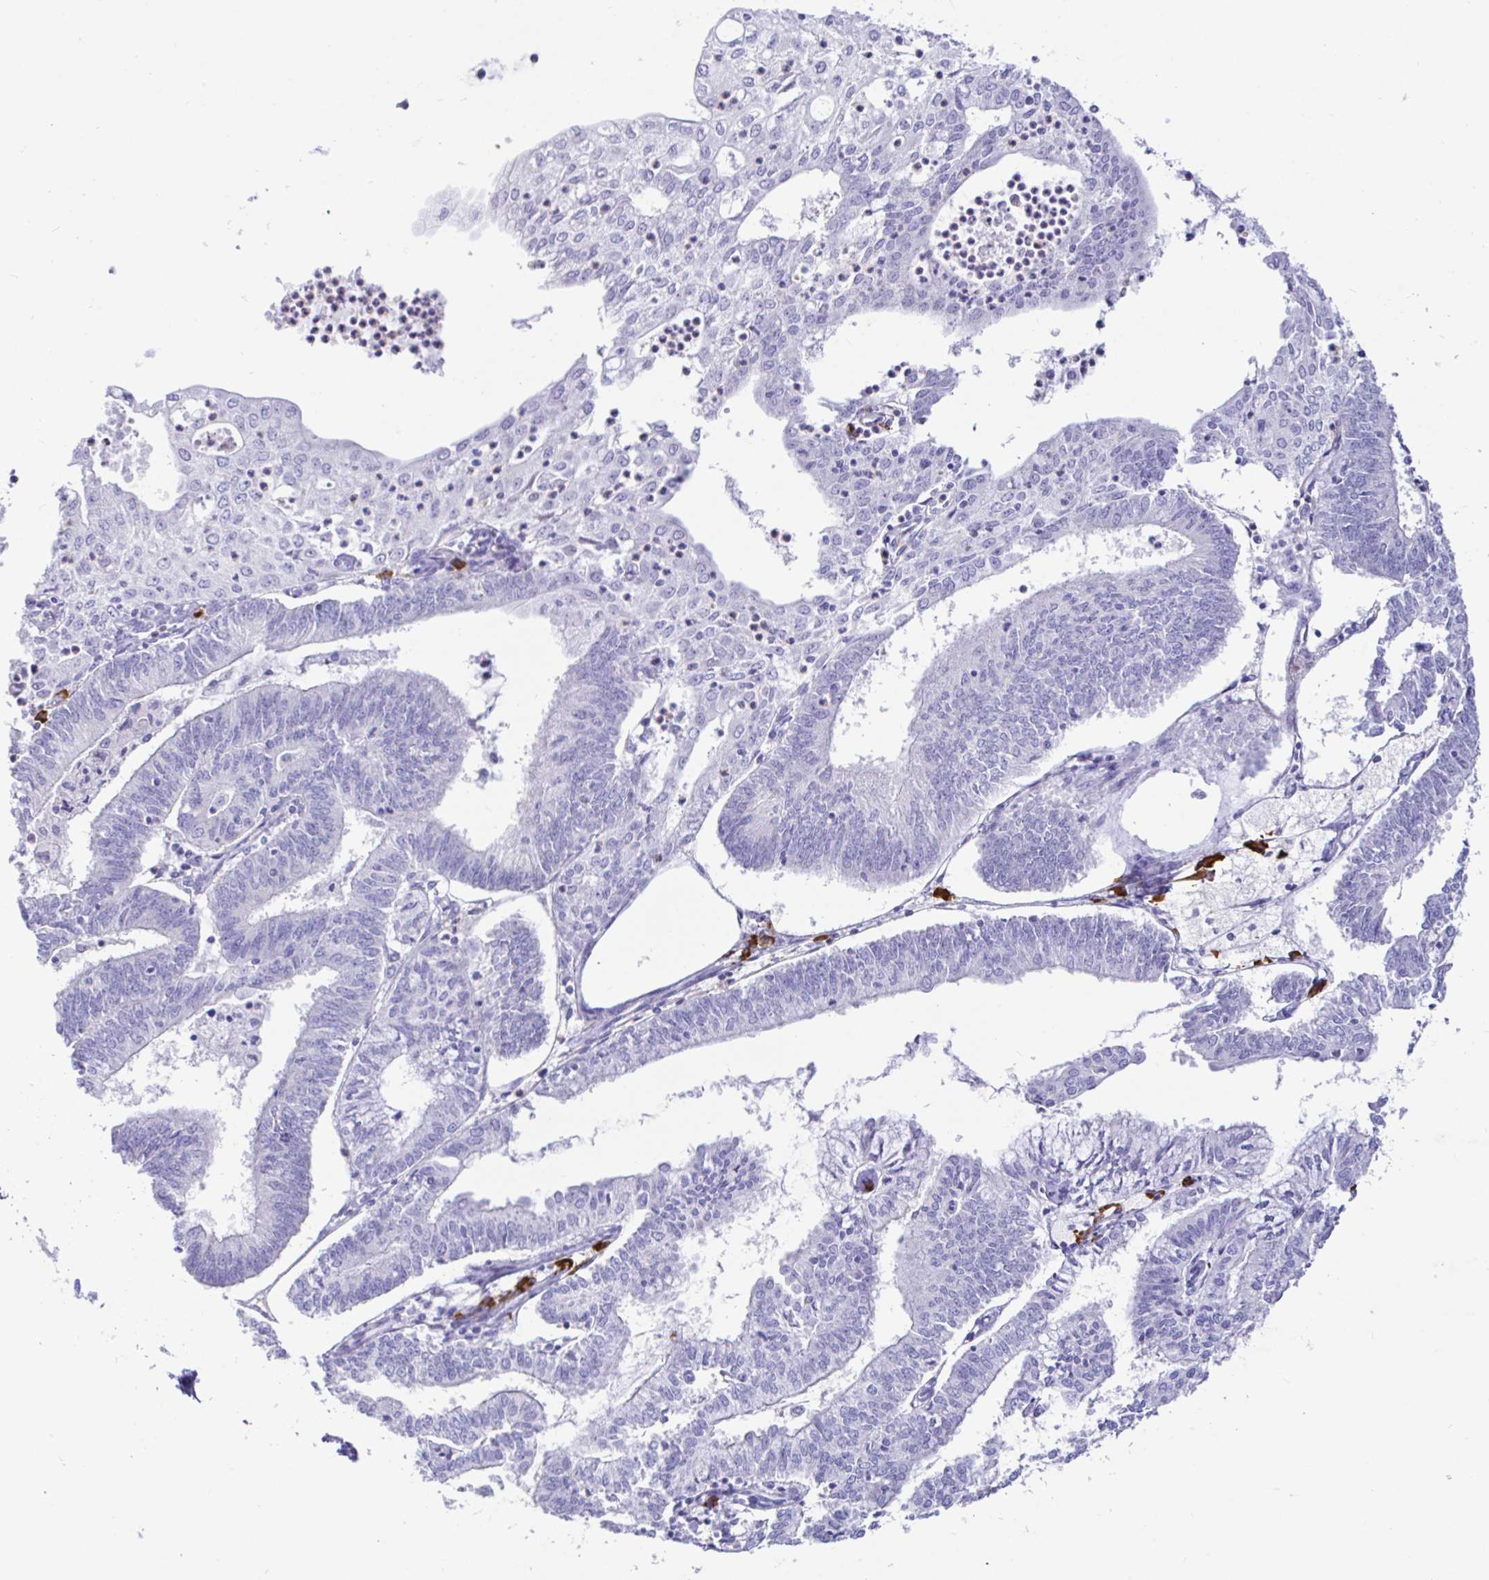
{"staining": {"intensity": "negative", "quantity": "none", "location": "none"}, "tissue": "endometrial cancer", "cell_type": "Tumor cells", "image_type": "cancer", "snomed": [{"axis": "morphology", "description": "Adenocarcinoma, NOS"}, {"axis": "topography", "description": "Endometrium"}], "caption": "Tumor cells are negative for protein expression in human endometrial adenocarcinoma.", "gene": "CCDC62", "patient": {"sex": "female", "age": 61}}